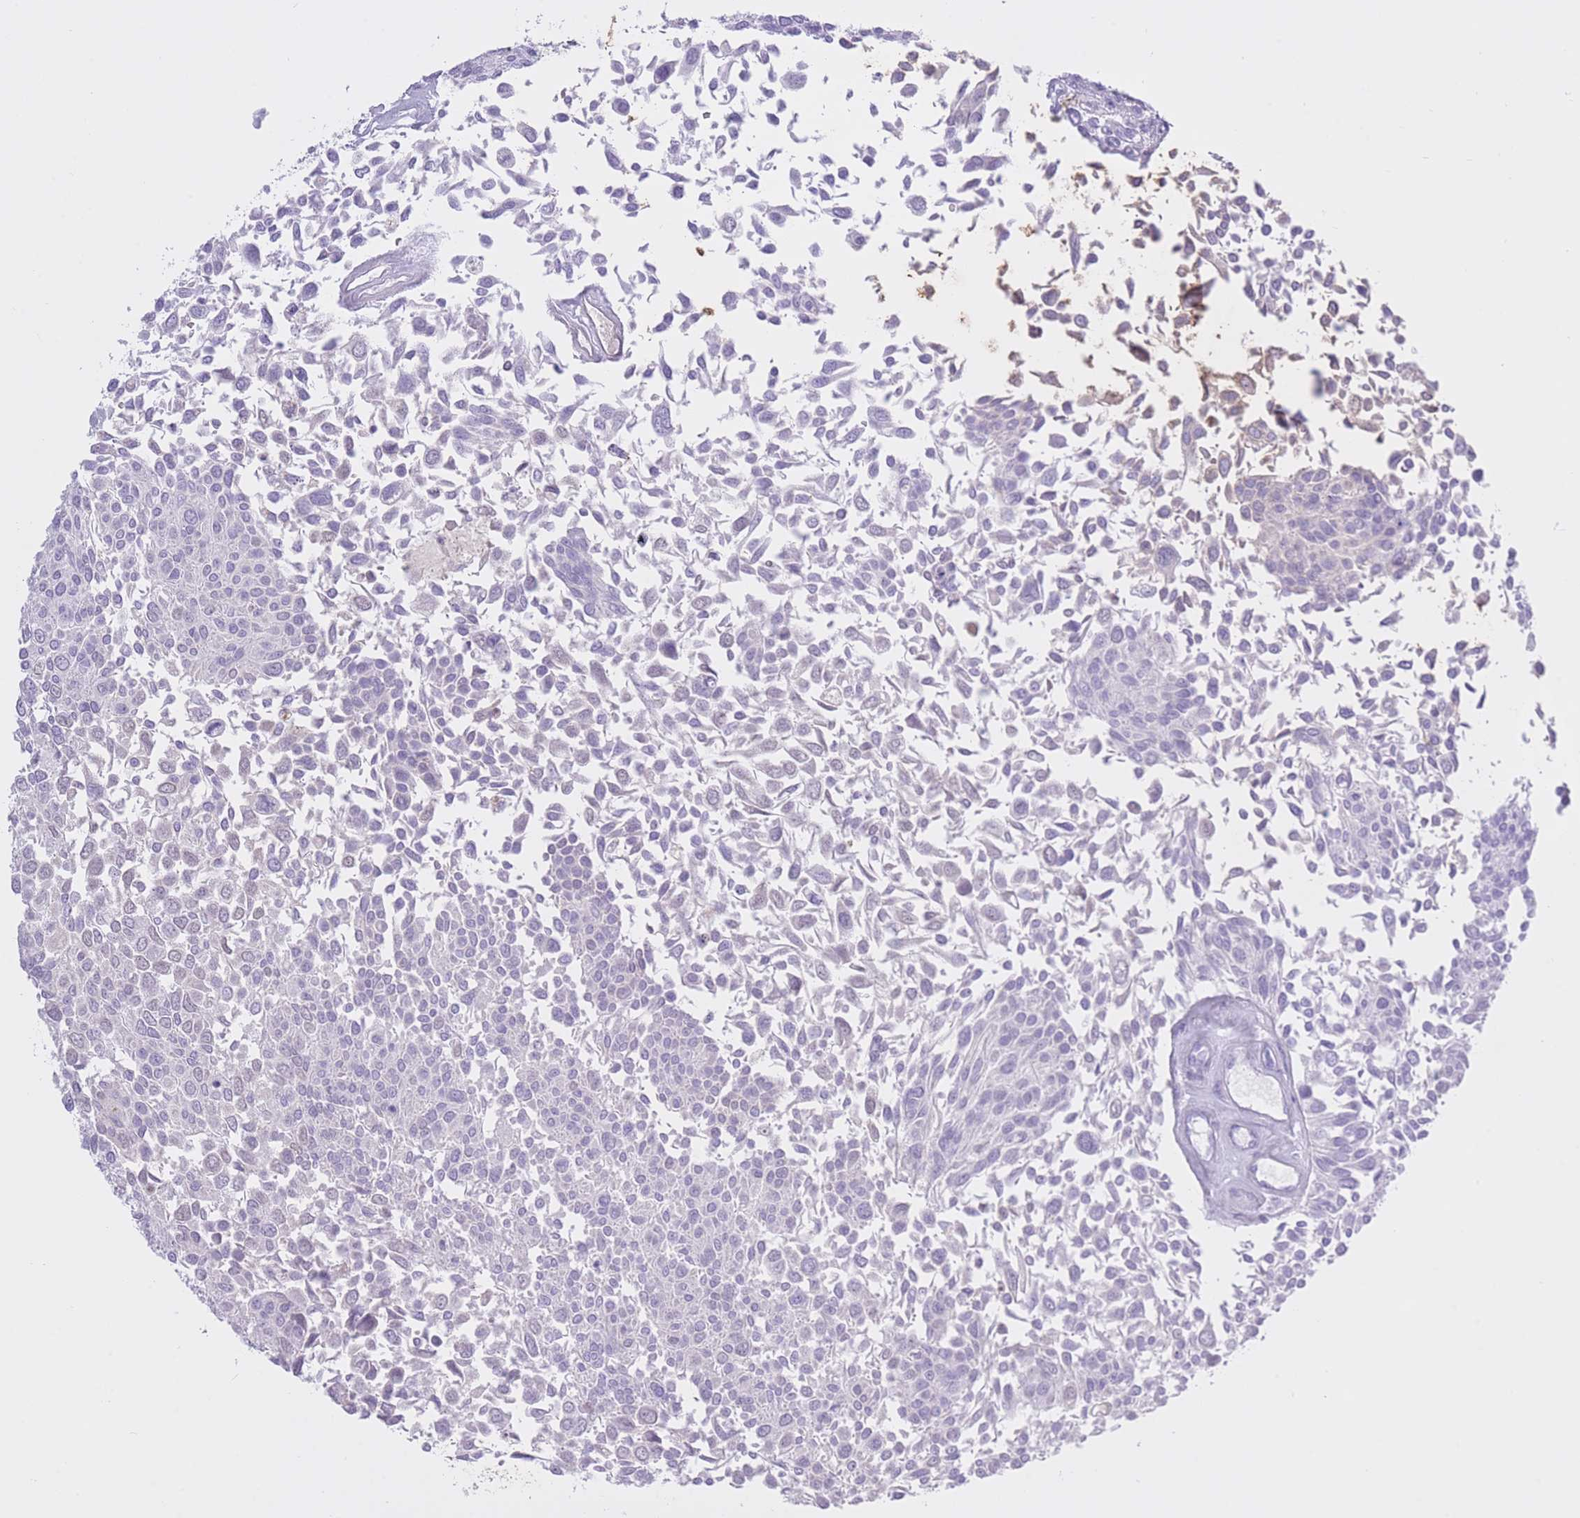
{"staining": {"intensity": "negative", "quantity": "none", "location": "none"}, "tissue": "urothelial cancer", "cell_type": "Tumor cells", "image_type": "cancer", "snomed": [{"axis": "morphology", "description": "Urothelial carcinoma, NOS"}, {"axis": "topography", "description": "Urinary bladder"}], "caption": "Tumor cells are negative for protein expression in human urothelial cancer.", "gene": "AP3S2", "patient": {"sex": "male", "age": 55}}